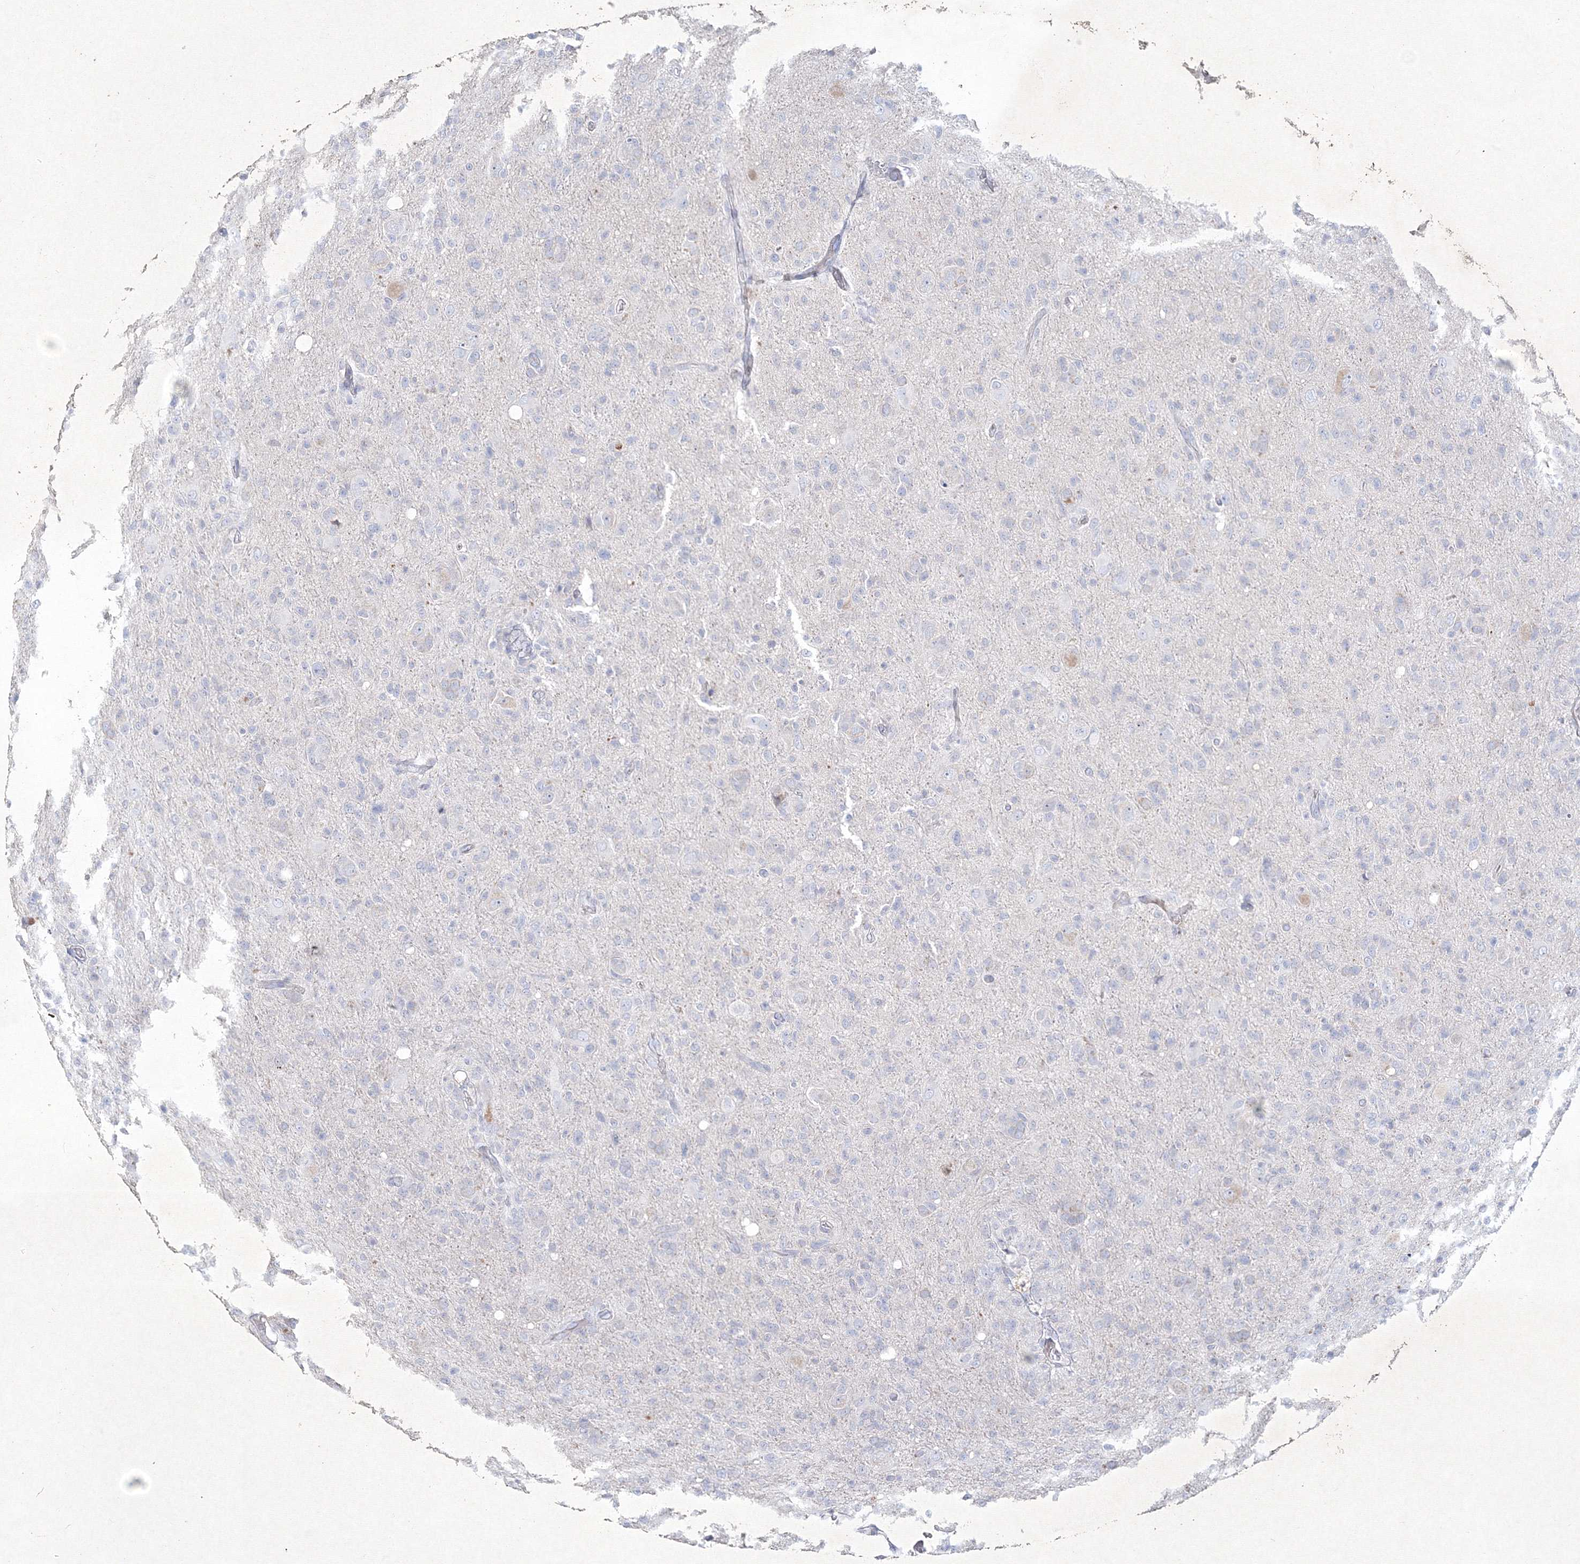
{"staining": {"intensity": "negative", "quantity": "none", "location": "none"}, "tissue": "glioma", "cell_type": "Tumor cells", "image_type": "cancer", "snomed": [{"axis": "morphology", "description": "Glioma, malignant, High grade"}, {"axis": "topography", "description": "Brain"}], "caption": "Malignant glioma (high-grade) was stained to show a protein in brown. There is no significant staining in tumor cells. (DAB immunohistochemistry (IHC) visualized using brightfield microscopy, high magnification).", "gene": "CXXC4", "patient": {"sex": "female", "age": 57}}